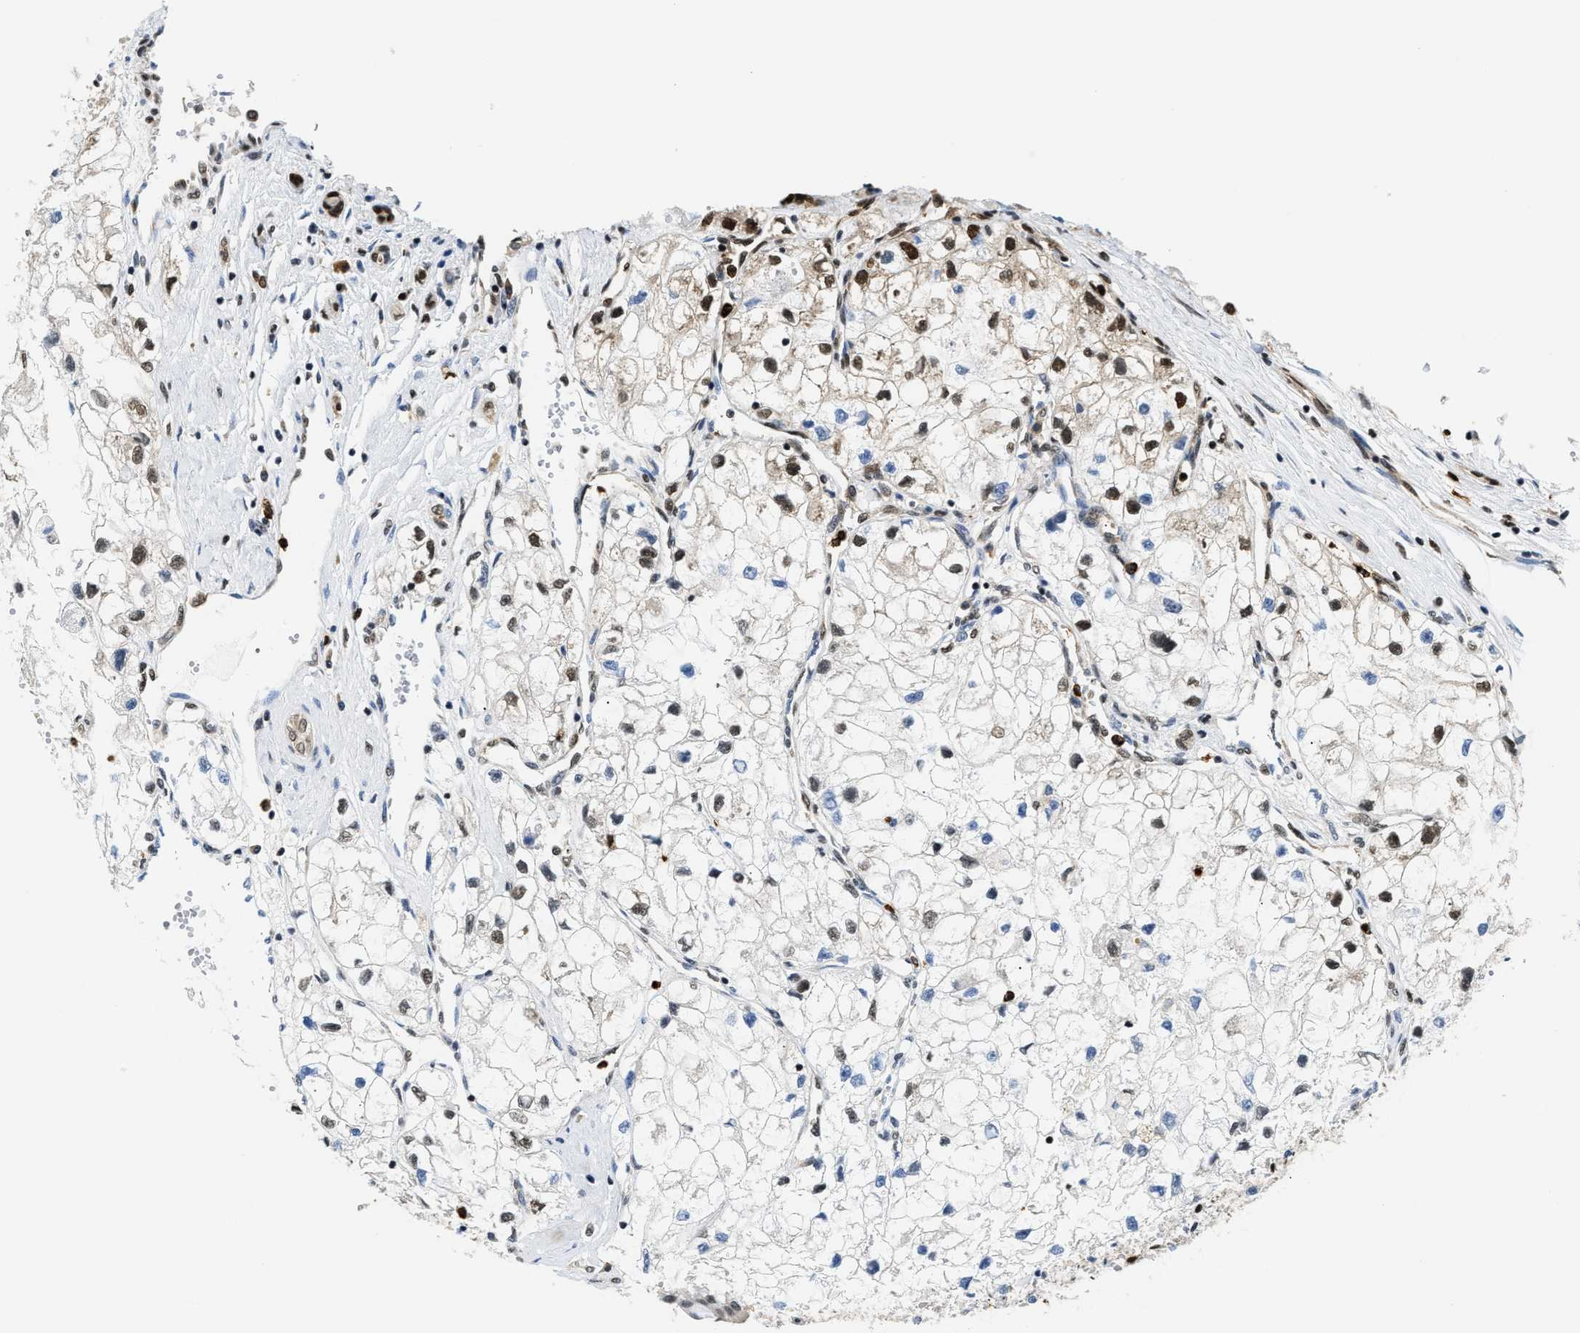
{"staining": {"intensity": "moderate", "quantity": "<25%", "location": "nuclear"}, "tissue": "renal cancer", "cell_type": "Tumor cells", "image_type": "cancer", "snomed": [{"axis": "morphology", "description": "Adenocarcinoma, NOS"}, {"axis": "topography", "description": "Kidney"}], "caption": "Moderate nuclear staining for a protein is appreciated in about <25% of tumor cells of adenocarcinoma (renal) using immunohistochemistry (IHC).", "gene": "CCNDBP1", "patient": {"sex": "female", "age": 70}}